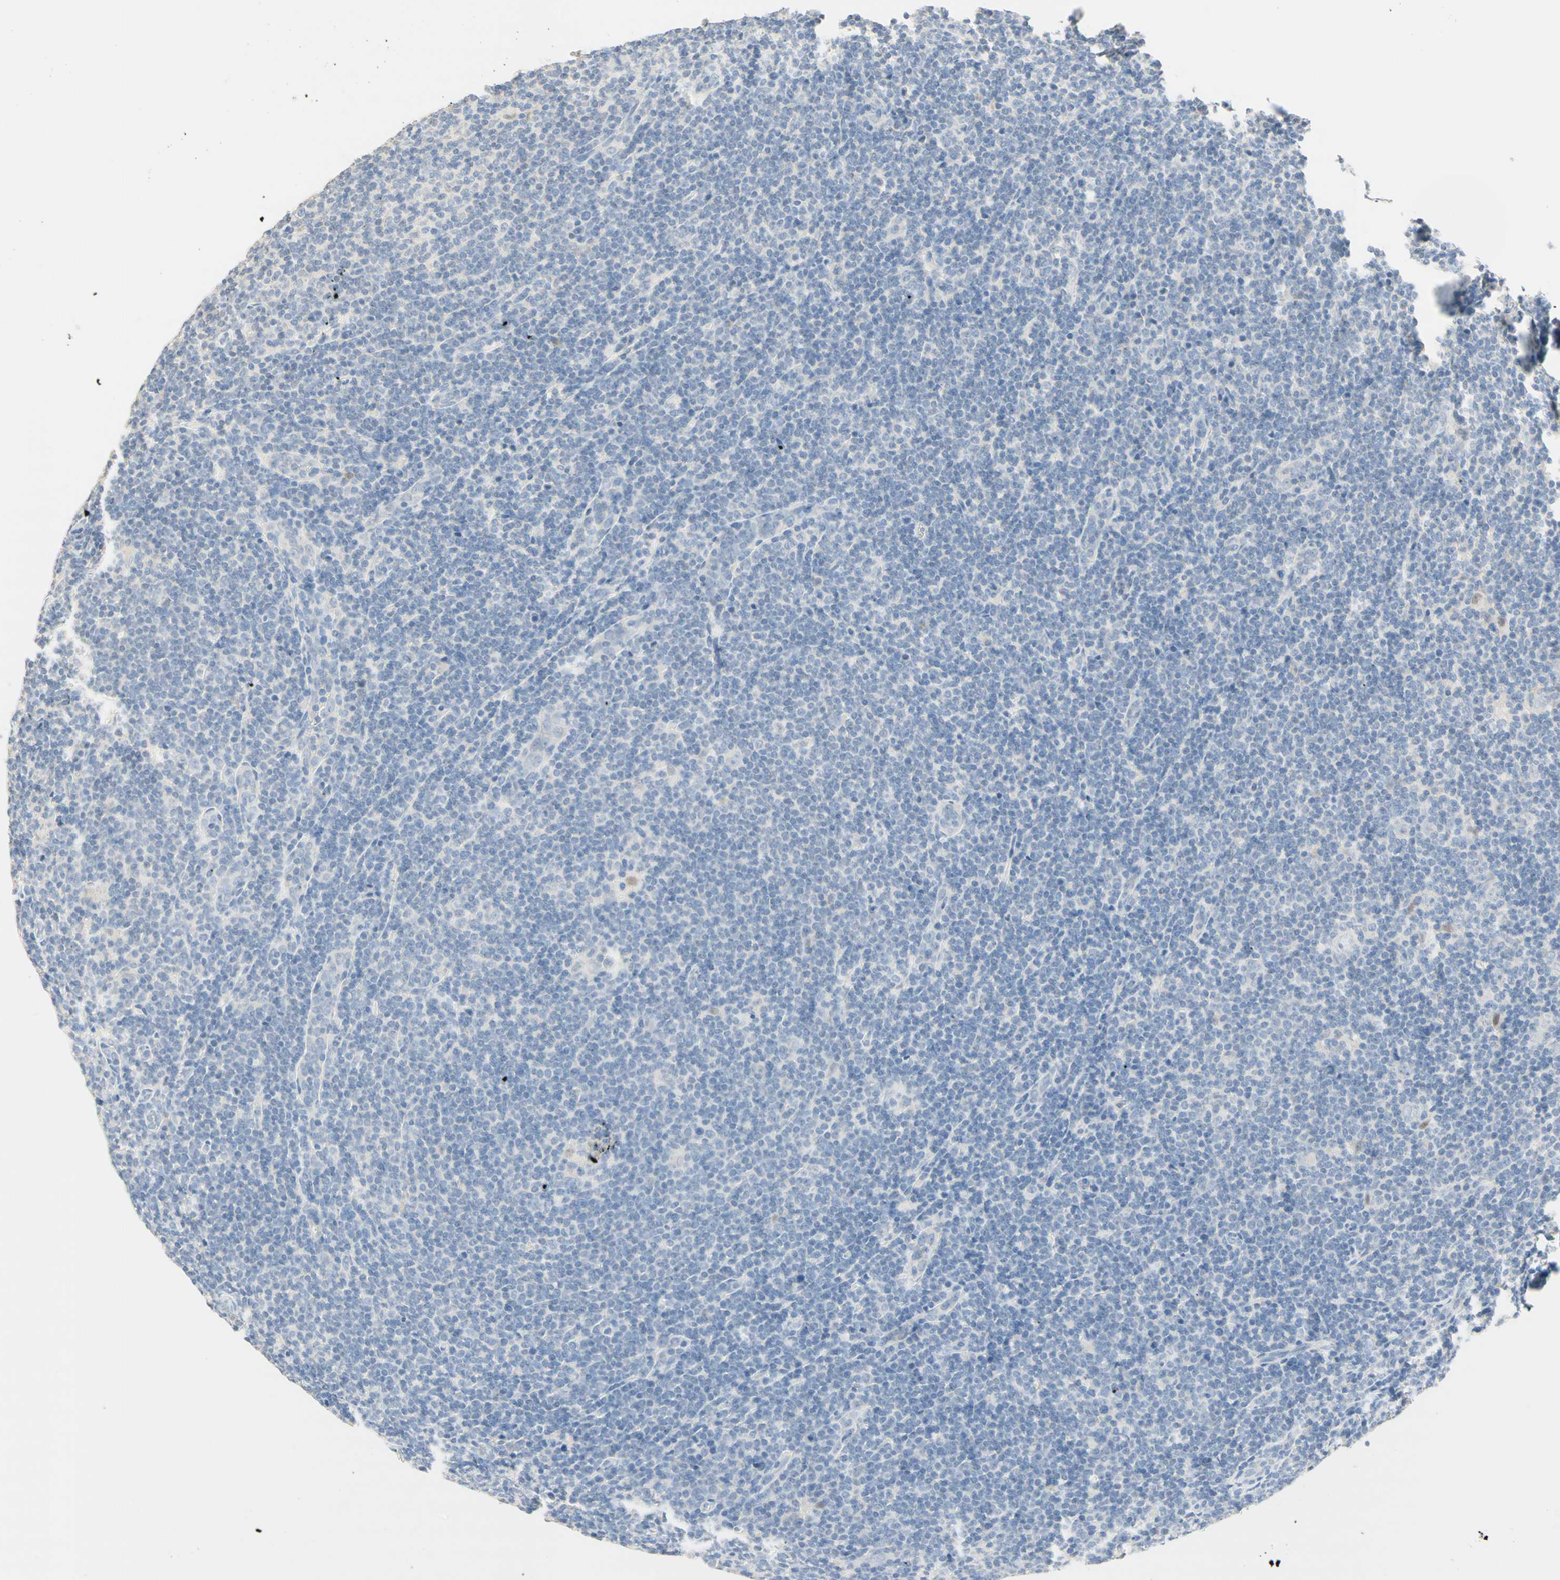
{"staining": {"intensity": "negative", "quantity": "none", "location": "none"}, "tissue": "lymphoma", "cell_type": "Tumor cells", "image_type": "cancer", "snomed": [{"axis": "morphology", "description": "Hodgkin's disease, NOS"}, {"axis": "topography", "description": "Lymph node"}], "caption": "Histopathology image shows no significant protein staining in tumor cells of lymphoma. (Stains: DAB (3,3'-diaminobenzidine) immunohistochemistry (IHC) with hematoxylin counter stain, Microscopy: brightfield microscopy at high magnification).", "gene": "NECTIN4", "patient": {"sex": "female", "age": 57}}